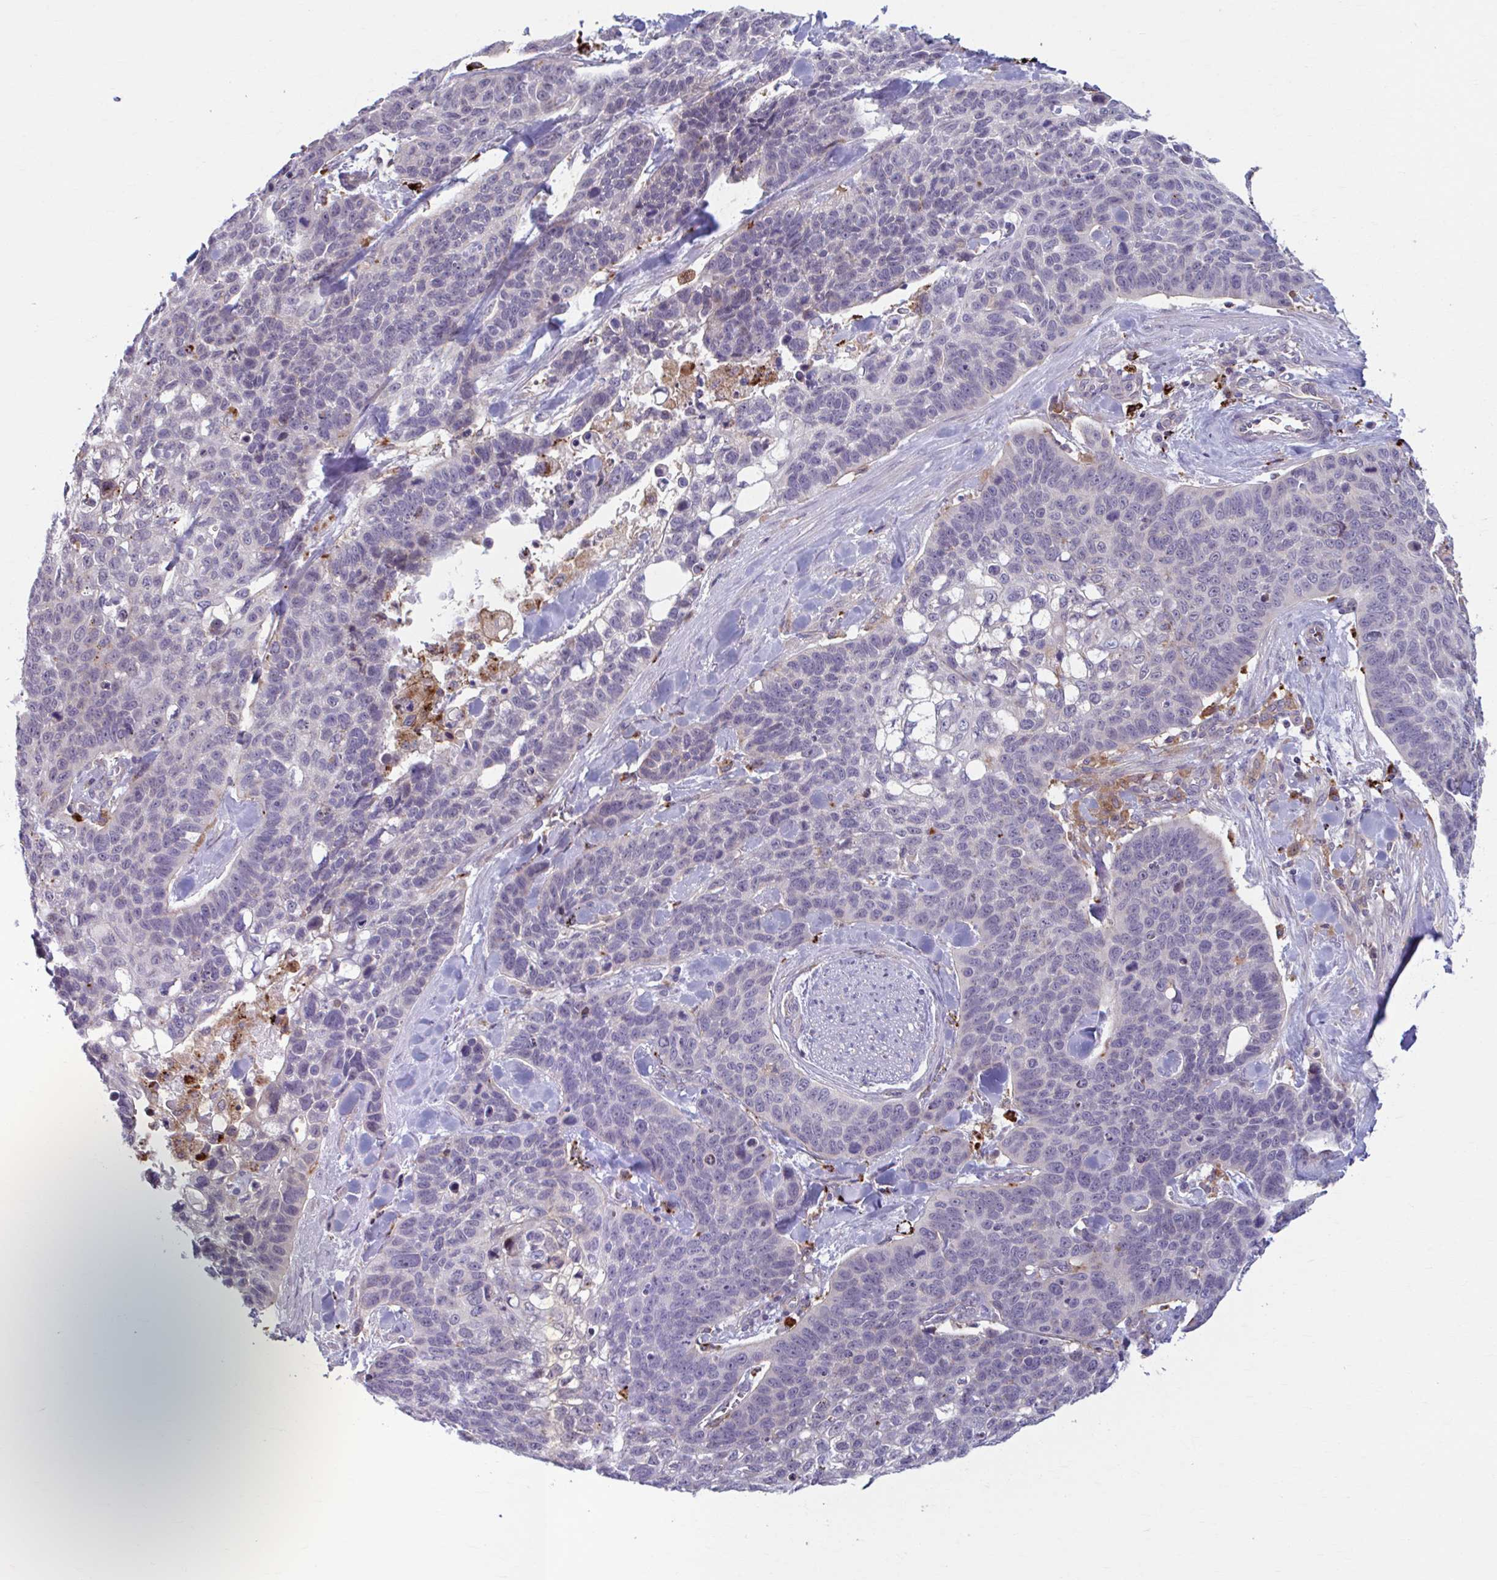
{"staining": {"intensity": "negative", "quantity": "none", "location": "none"}, "tissue": "lung cancer", "cell_type": "Tumor cells", "image_type": "cancer", "snomed": [{"axis": "morphology", "description": "Squamous cell carcinoma, NOS"}, {"axis": "topography", "description": "Lung"}], "caption": "Immunohistochemical staining of lung cancer displays no significant expression in tumor cells.", "gene": "ADAT3", "patient": {"sex": "male", "age": 62}}